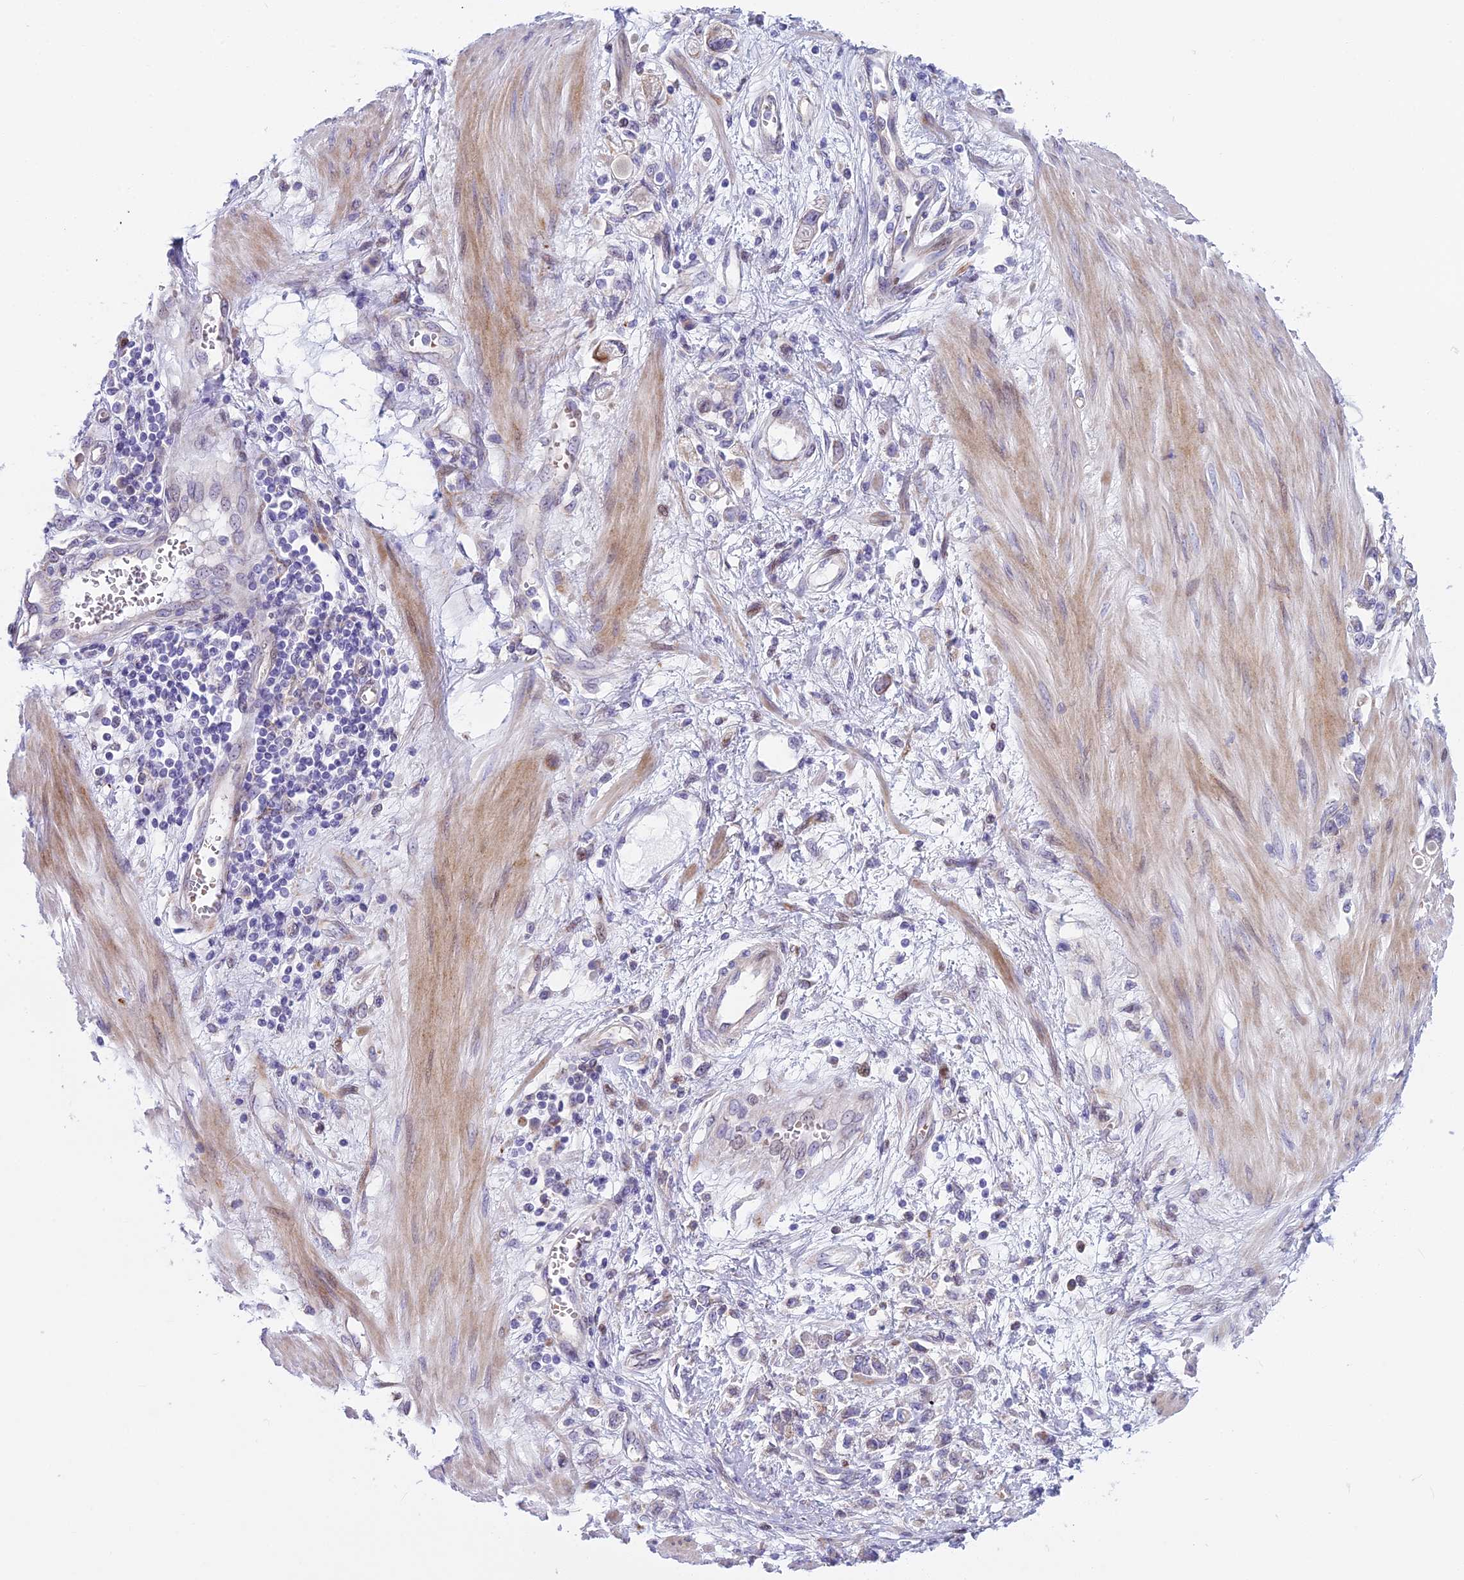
{"staining": {"intensity": "negative", "quantity": "none", "location": "none"}, "tissue": "stomach cancer", "cell_type": "Tumor cells", "image_type": "cancer", "snomed": [{"axis": "morphology", "description": "Adenocarcinoma, NOS"}, {"axis": "topography", "description": "Stomach"}], "caption": "Tumor cells show no significant expression in stomach cancer (adenocarcinoma).", "gene": "PCDHB14", "patient": {"sex": "female", "age": 76}}